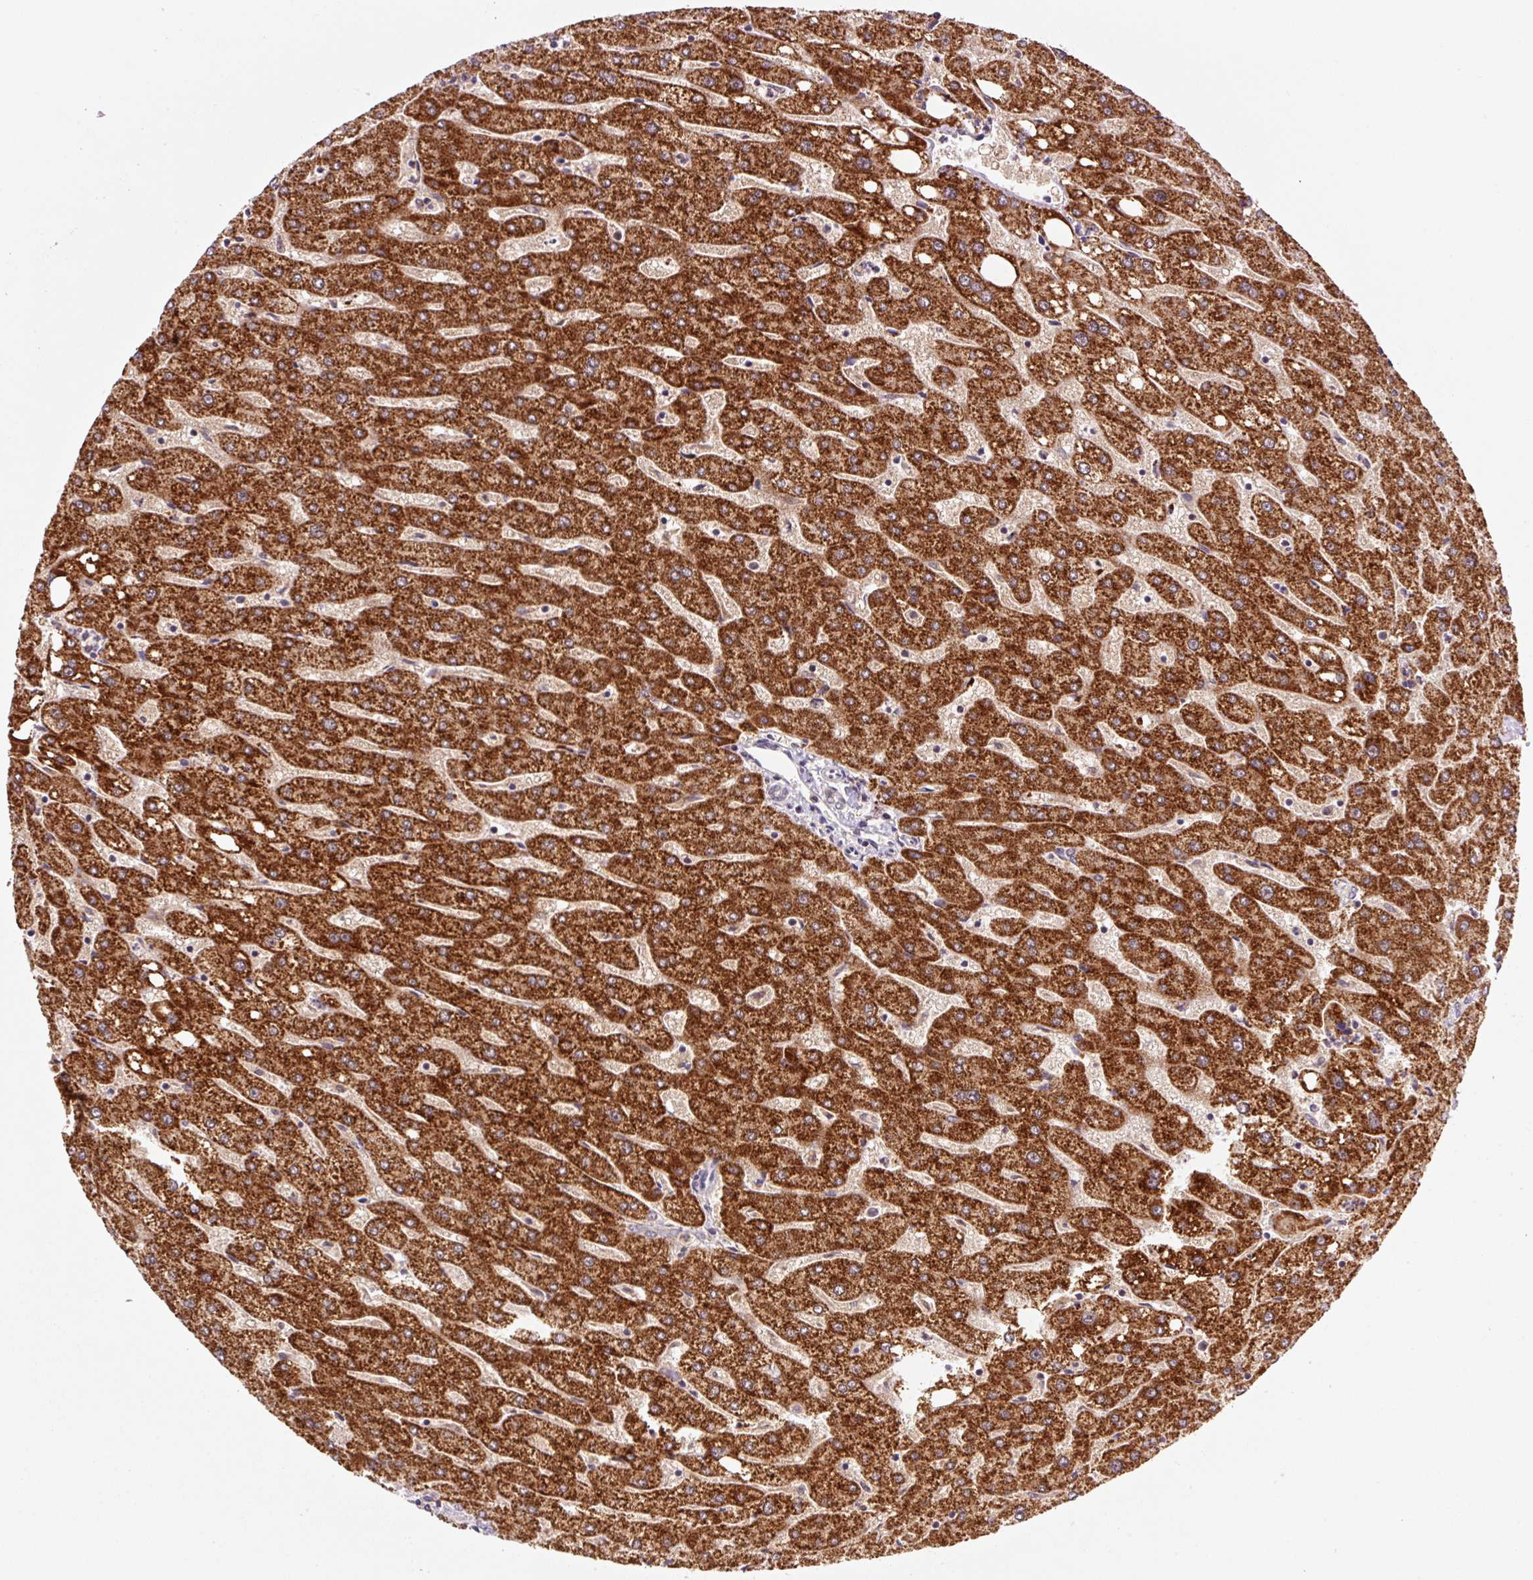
{"staining": {"intensity": "negative", "quantity": "none", "location": "none"}, "tissue": "liver", "cell_type": "Cholangiocytes", "image_type": "normal", "snomed": [{"axis": "morphology", "description": "Normal tissue, NOS"}, {"axis": "topography", "description": "Liver"}], "caption": "Immunohistochemistry of benign human liver displays no expression in cholangiocytes.", "gene": "PCK2", "patient": {"sex": "male", "age": 67}}